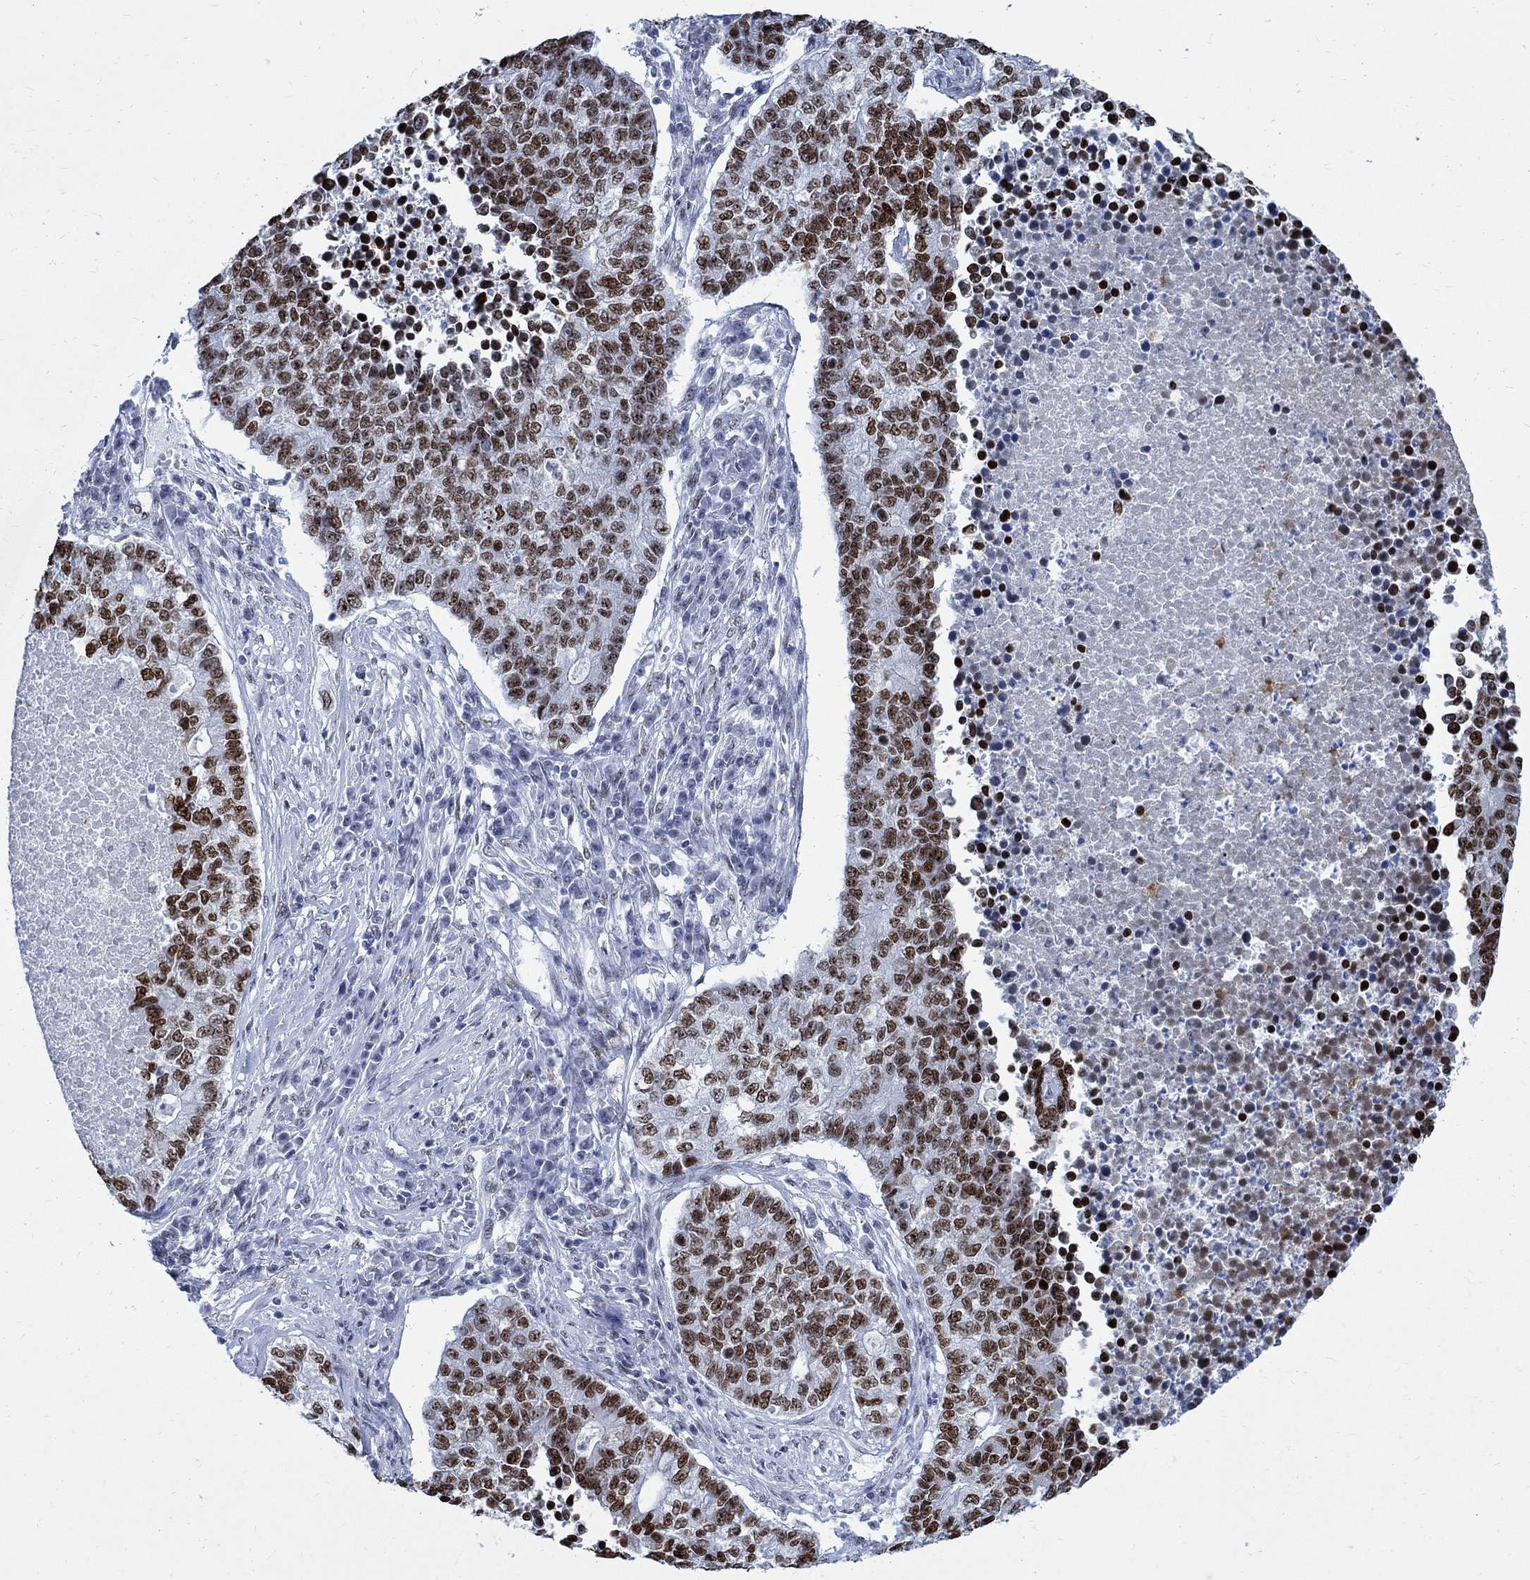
{"staining": {"intensity": "strong", "quantity": ">75%", "location": "nuclear"}, "tissue": "lung cancer", "cell_type": "Tumor cells", "image_type": "cancer", "snomed": [{"axis": "morphology", "description": "Adenocarcinoma, NOS"}, {"axis": "topography", "description": "Lung"}], "caption": "A brown stain shows strong nuclear staining of a protein in human lung cancer tumor cells.", "gene": "DLK1", "patient": {"sex": "male", "age": 57}}